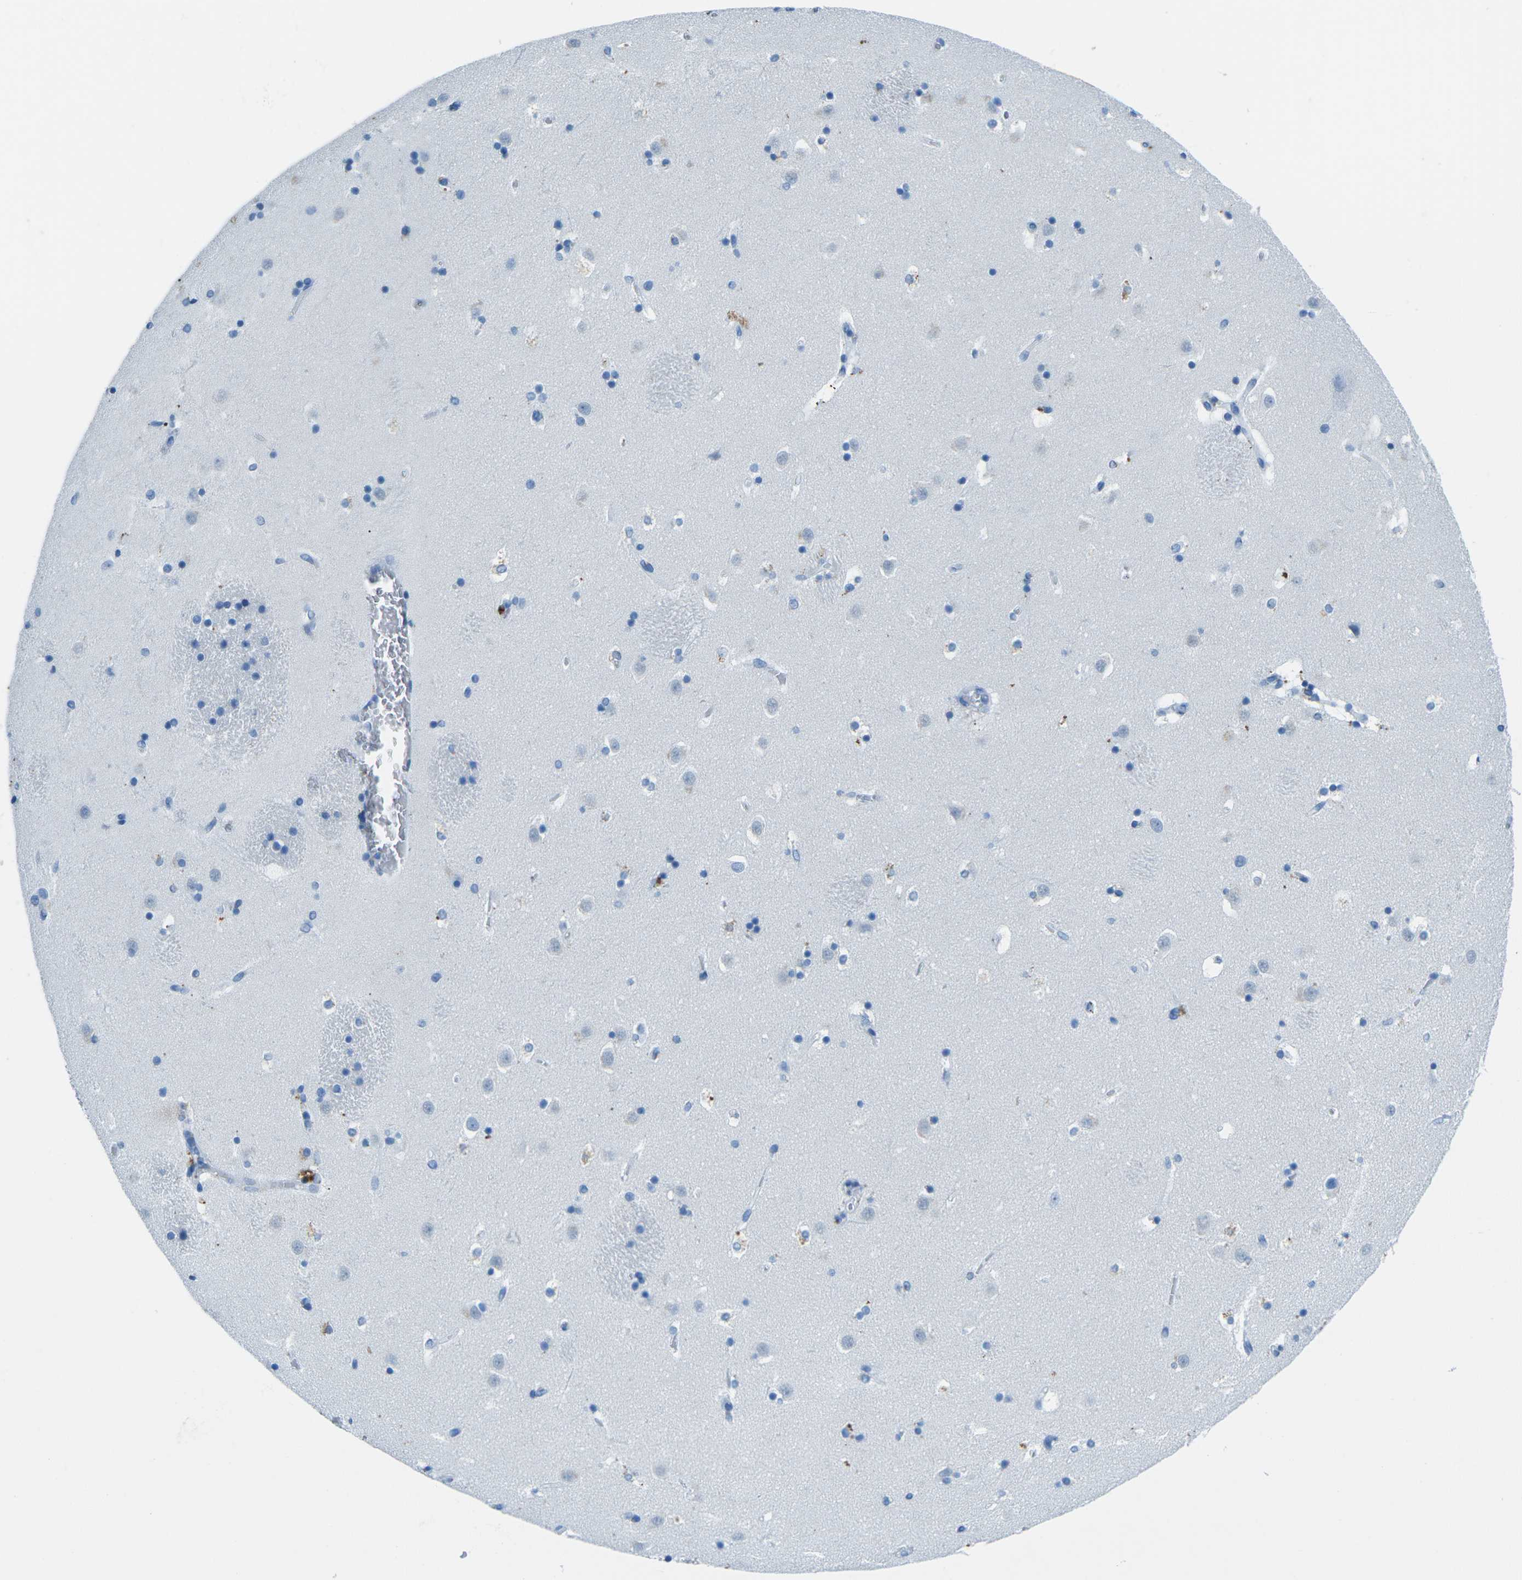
{"staining": {"intensity": "negative", "quantity": "none", "location": "none"}, "tissue": "caudate", "cell_type": "Glial cells", "image_type": "normal", "snomed": [{"axis": "morphology", "description": "Normal tissue, NOS"}, {"axis": "topography", "description": "Lateral ventricle wall"}], "caption": "IHC micrograph of unremarkable caudate: caudate stained with DAB (3,3'-diaminobenzidine) demonstrates no significant protein positivity in glial cells.", "gene": "MYH8", "patient": {"sex": "male", "age": 45}}